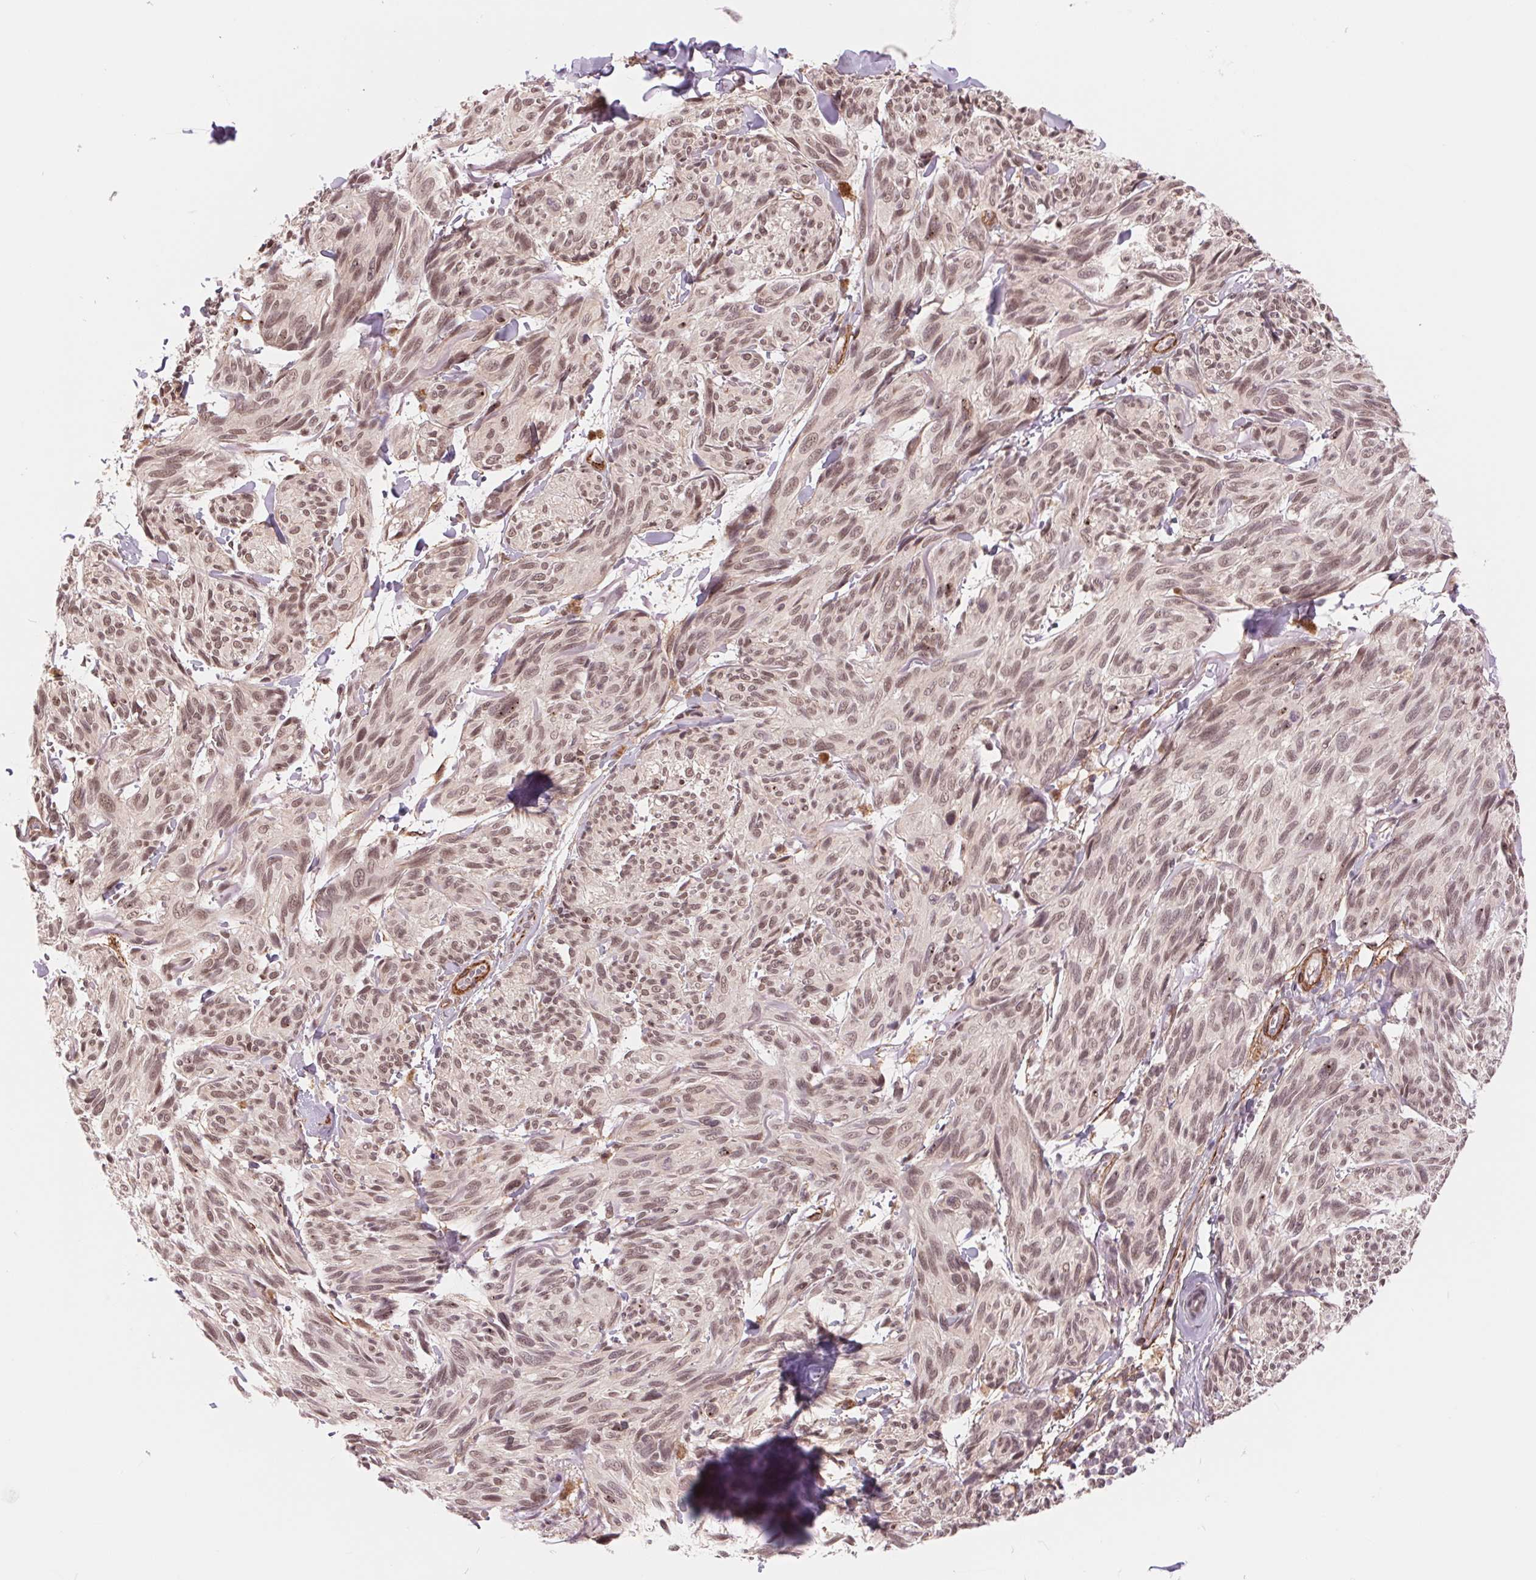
{"staining": {"intensity": "moderate", "quantity": ">75%", "location": "nuclear"}, "tissue": "melanoma", "cell_type": "Tumor cells", "image_type": "cancer", "snomed": [{"axis": "morphology", "description": "Malignant melanoma, NOS"}, {"axis": "topography", "description": "Skin"}], "caption": "Immunohistochemical staining of malignant melanoma displays medium levels of moderate nuclear expression in about >75% of tumor cells.", "gene": "BCAT1", "patient": {"sex": "male", "age": 79}}